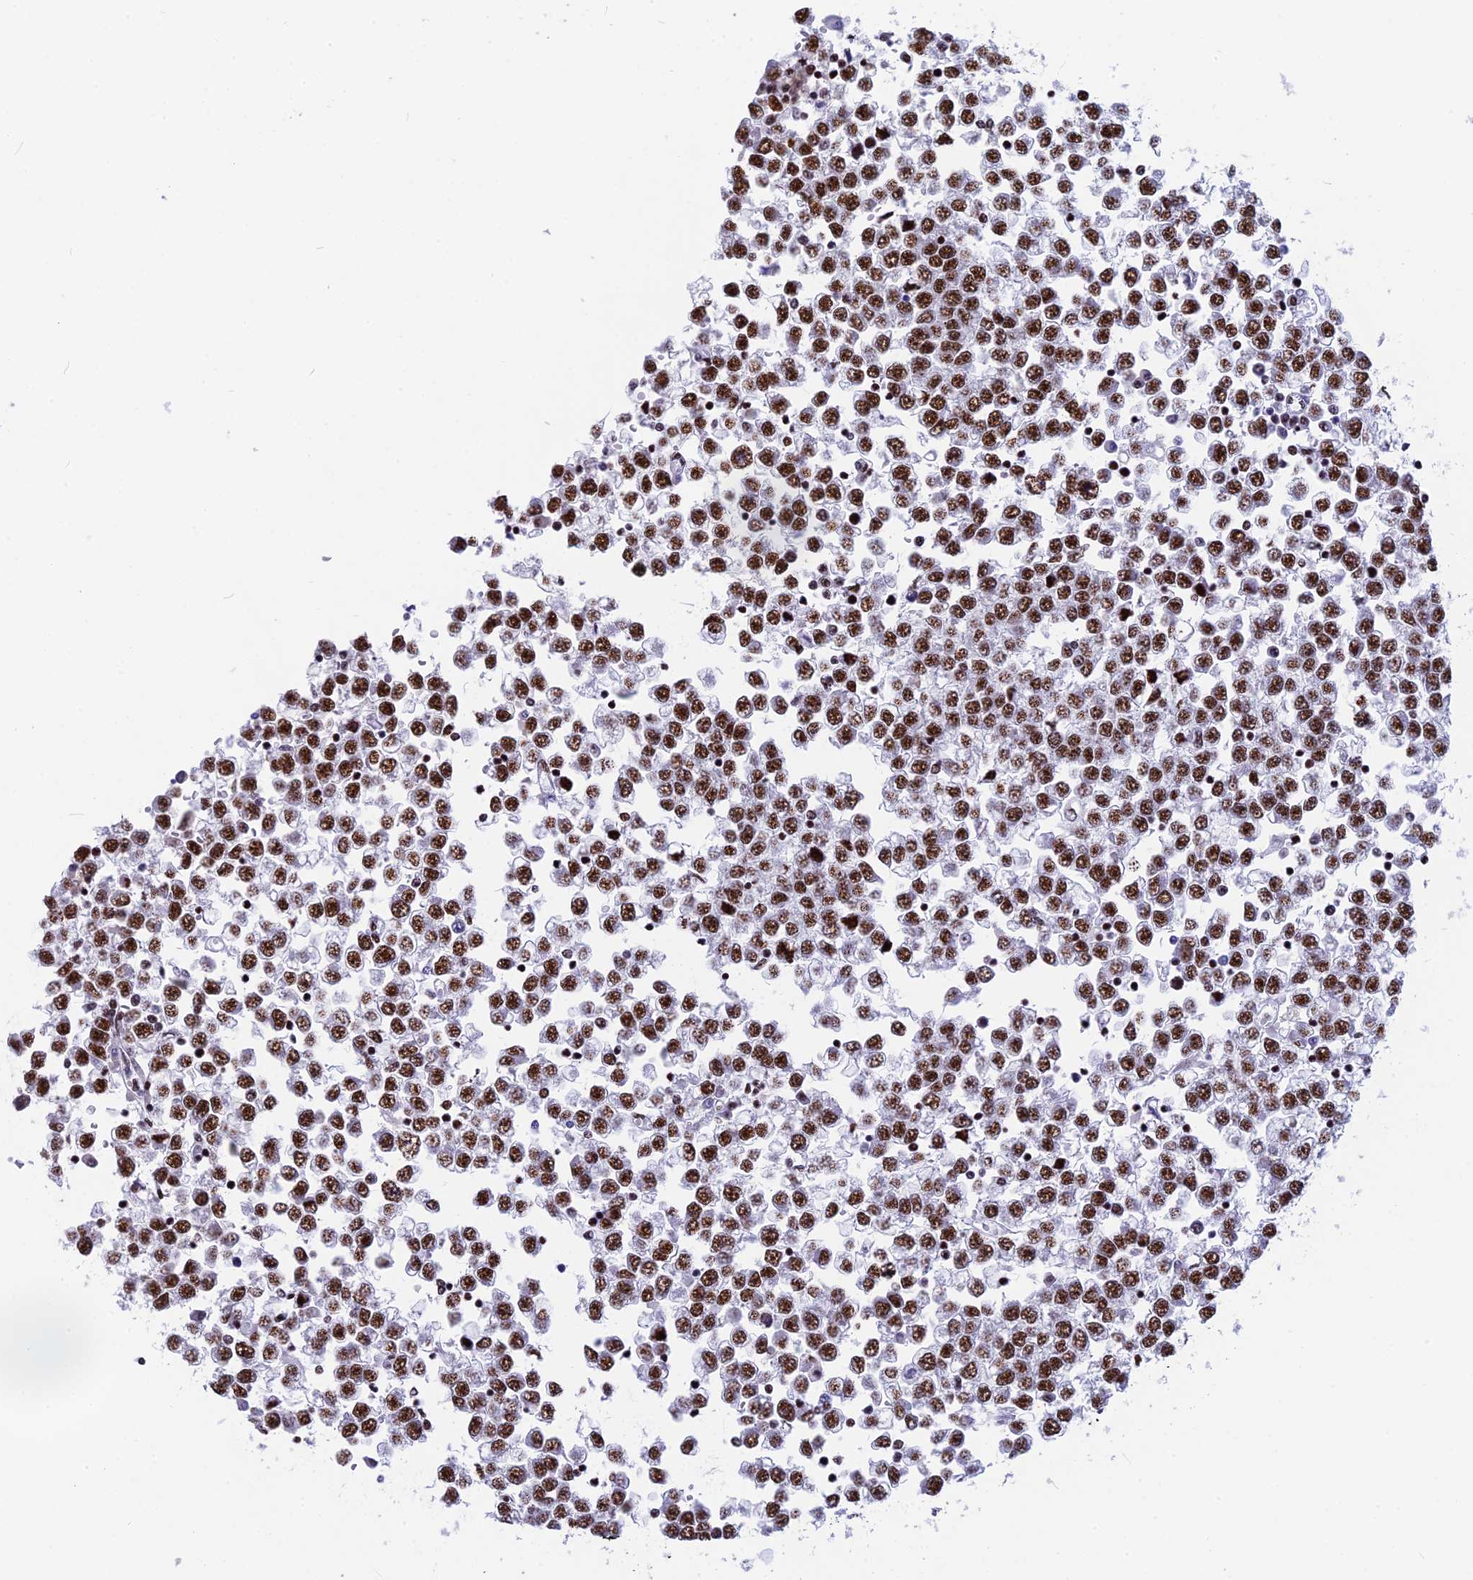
{"staining": {"intensity": "moderate", "quantity": "<25%", "location": "nuclear"}, "tissue": "testis cancer", "cell_type": "Tumor cells", "image_type": "cancer", "snomed": [{"axis": "morphology", "description": "Seminoma, NOS"}, {"axis": "topography", "description": "Testis"}], "caption": "Protein analysis of seminoma (testis) tissue exhibits moderate nuclear expression in about <25% of tumor cells.", "gene": "NSA2", "patient": {"sex": "male", "age": 65}}